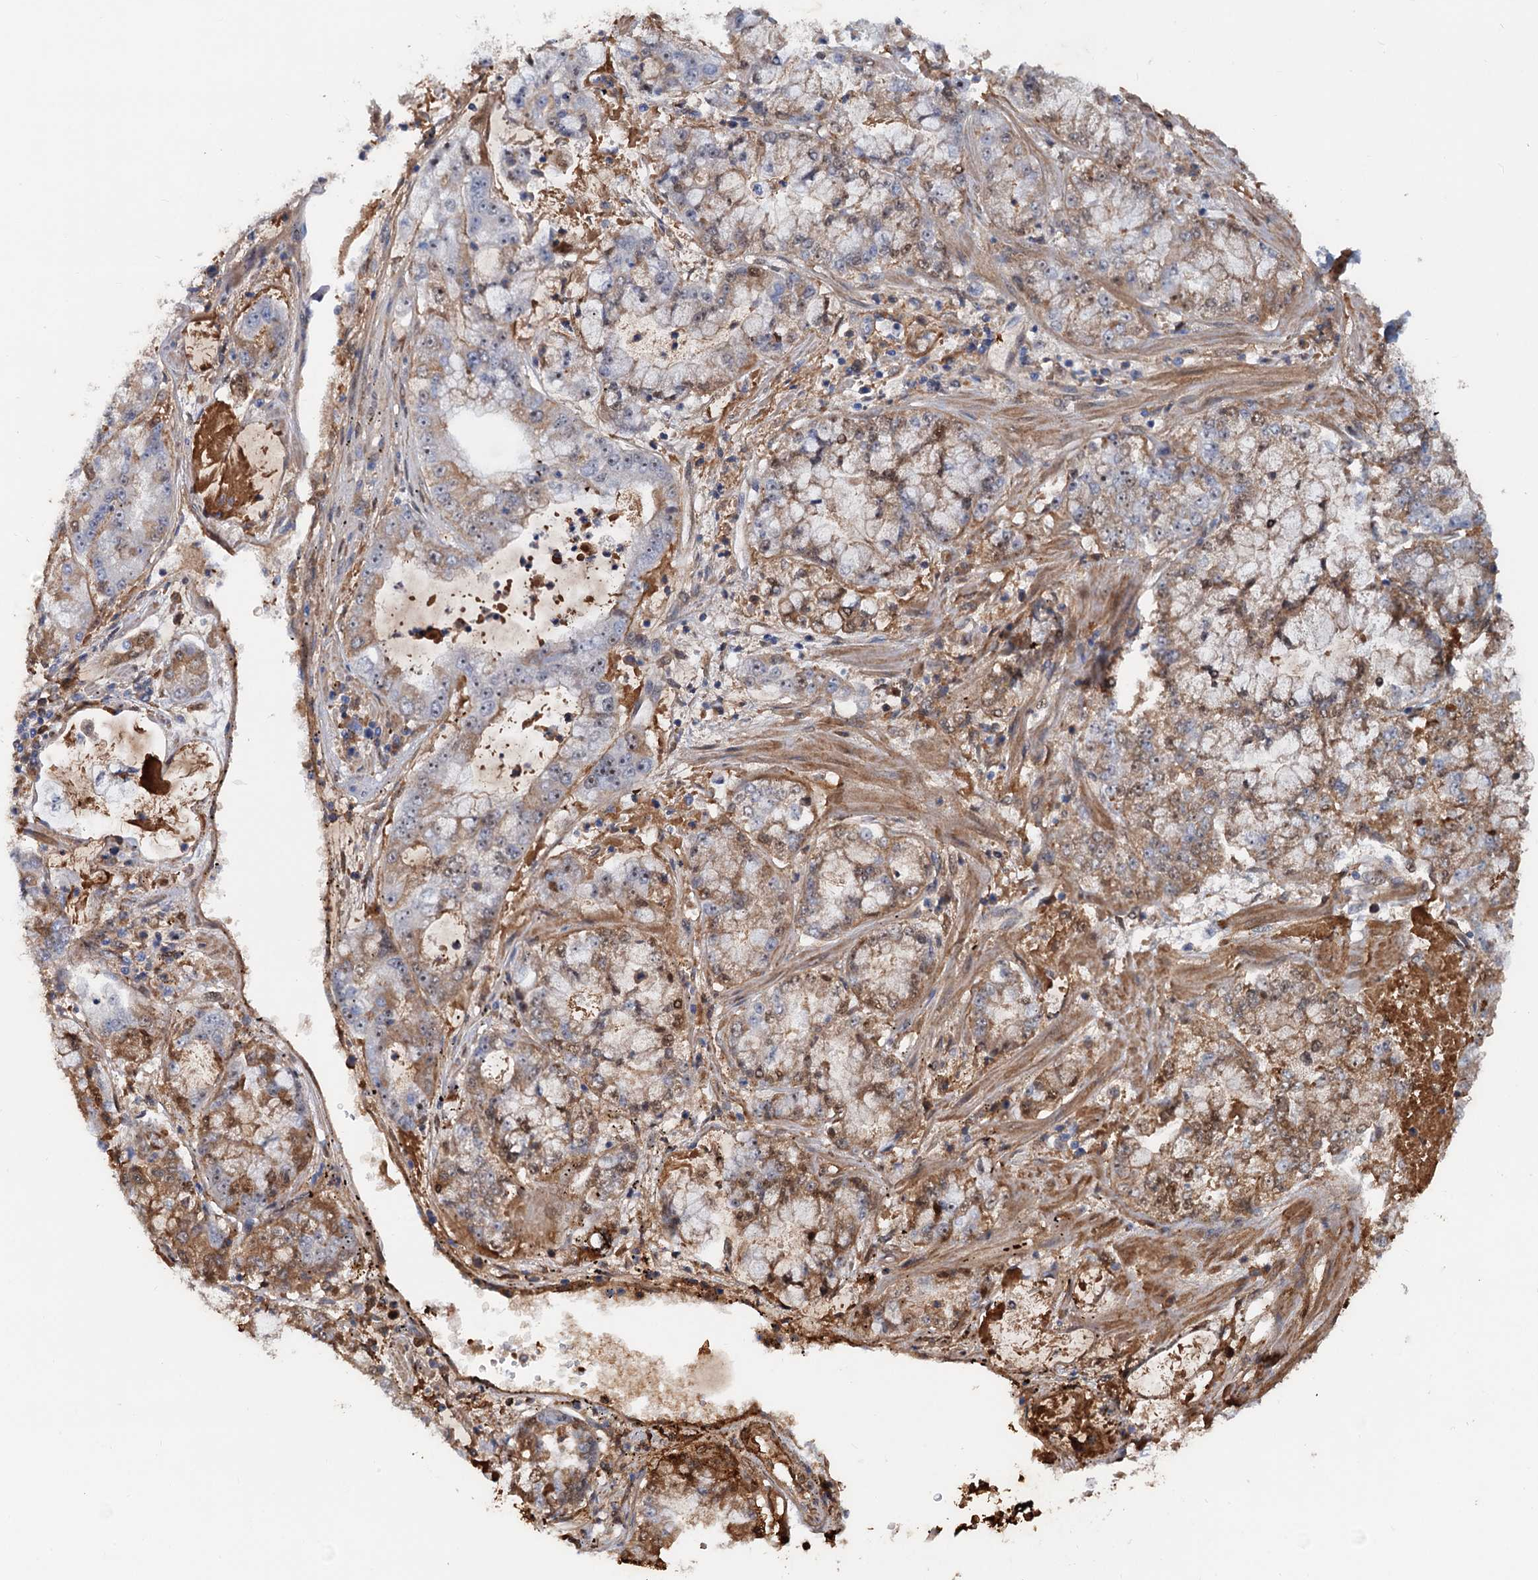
{"staining": {"intensity": "weak", "quantity": ">75%", "location": "cytoplasmic/membranous,nuclear"}, "tissue": "stomach cancer", "cell_type": "Tumor cells", "image_type": "cancer", "snomed": [{"axis": "morphology", "description": "Adenocarcinoma, NOS"}, {"axis": "topography", "description": "Stomach"}], "caption": "This is a photomicrograph of IHC staining of stomach cancer (adenocarcinoma), which shows weak positivity in the cytoplasmic/membranous and nuclear of tumor cells.", "gene": "CHRD", "patient": {"sex": "male", "age": 76}}